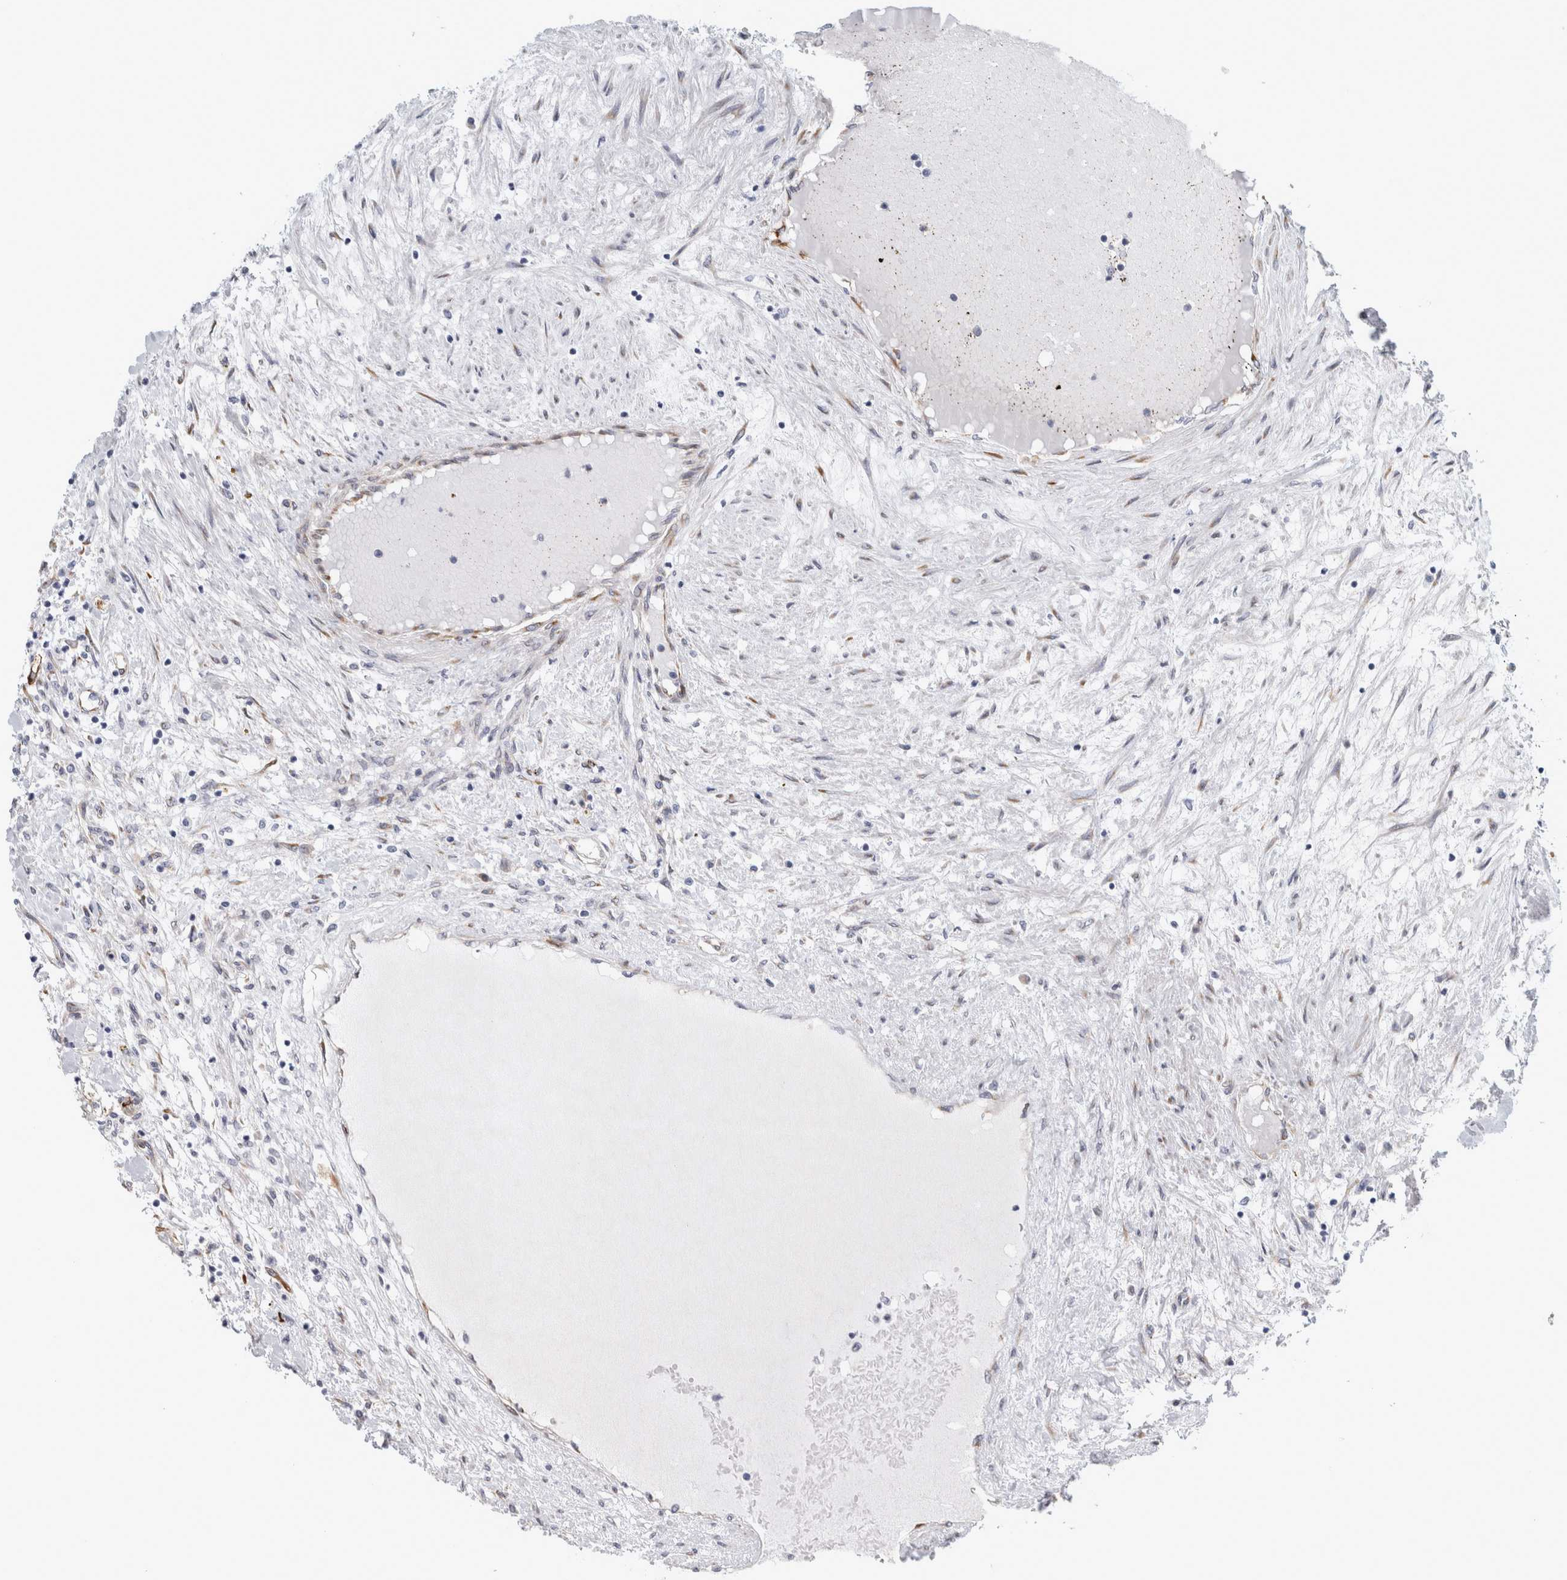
{"staining": {"intensity": "moderate", "quantity": "<25%", "location": "cytoplasmic/membranous"}, "tissue": "renal cancer", "cell_type": "Tumor cells", "image_type": "cancer", "snomed": [{"axis": "morphology", "description": "Adenocarcinoma, NOS"}, {"axis": "topography", "description": "Kidney"}], "caption": "An immunohistochemistry photomicrograph of tumor tissue is shown. Protein staining in brown labels moderate cytoplasmic/membranous positivity in renal cancer (adenocarcinoma) within tumor cells.", "gene": "B3GNT3", "patient": {"sex": "male", "age": 68}}